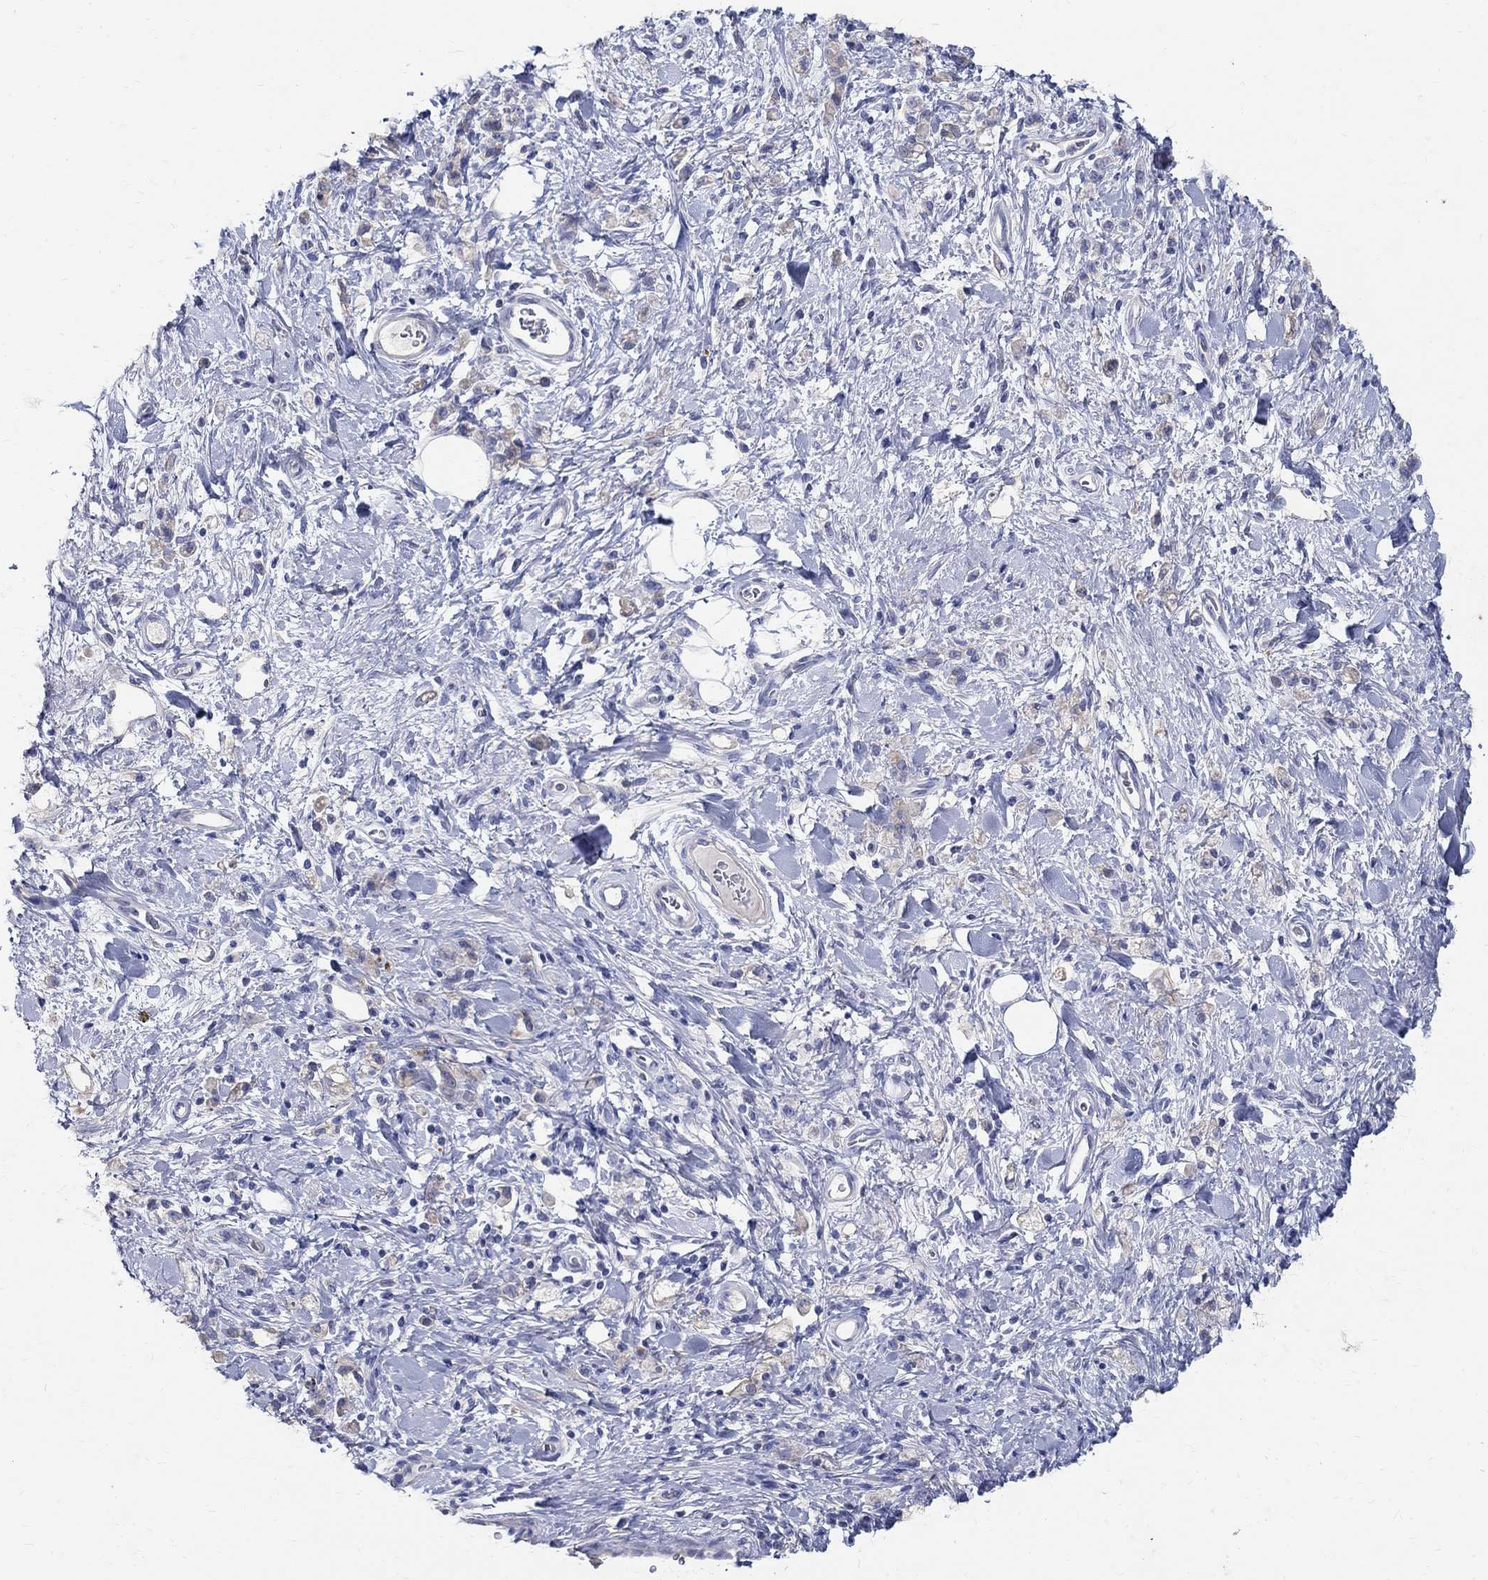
{"staining": {"intensity": "weak", "quantity": "<25%", "location": "cytoplasmic/membranous"}, "tissue": "stomach cancer", "cell_type": "Tumor cells", "image_type": "cancer", "snomed": [{"axis": "morphology", "description": "Adenocarcinoma, NOS"}, {"axis": "topography", "description": "Stomach"}], "caption": "A histopathology image of human stomach cancer is negative for staining in tumor cells.", "gene": "SOX2", "patient": {"sex": "male", "age": 77}}